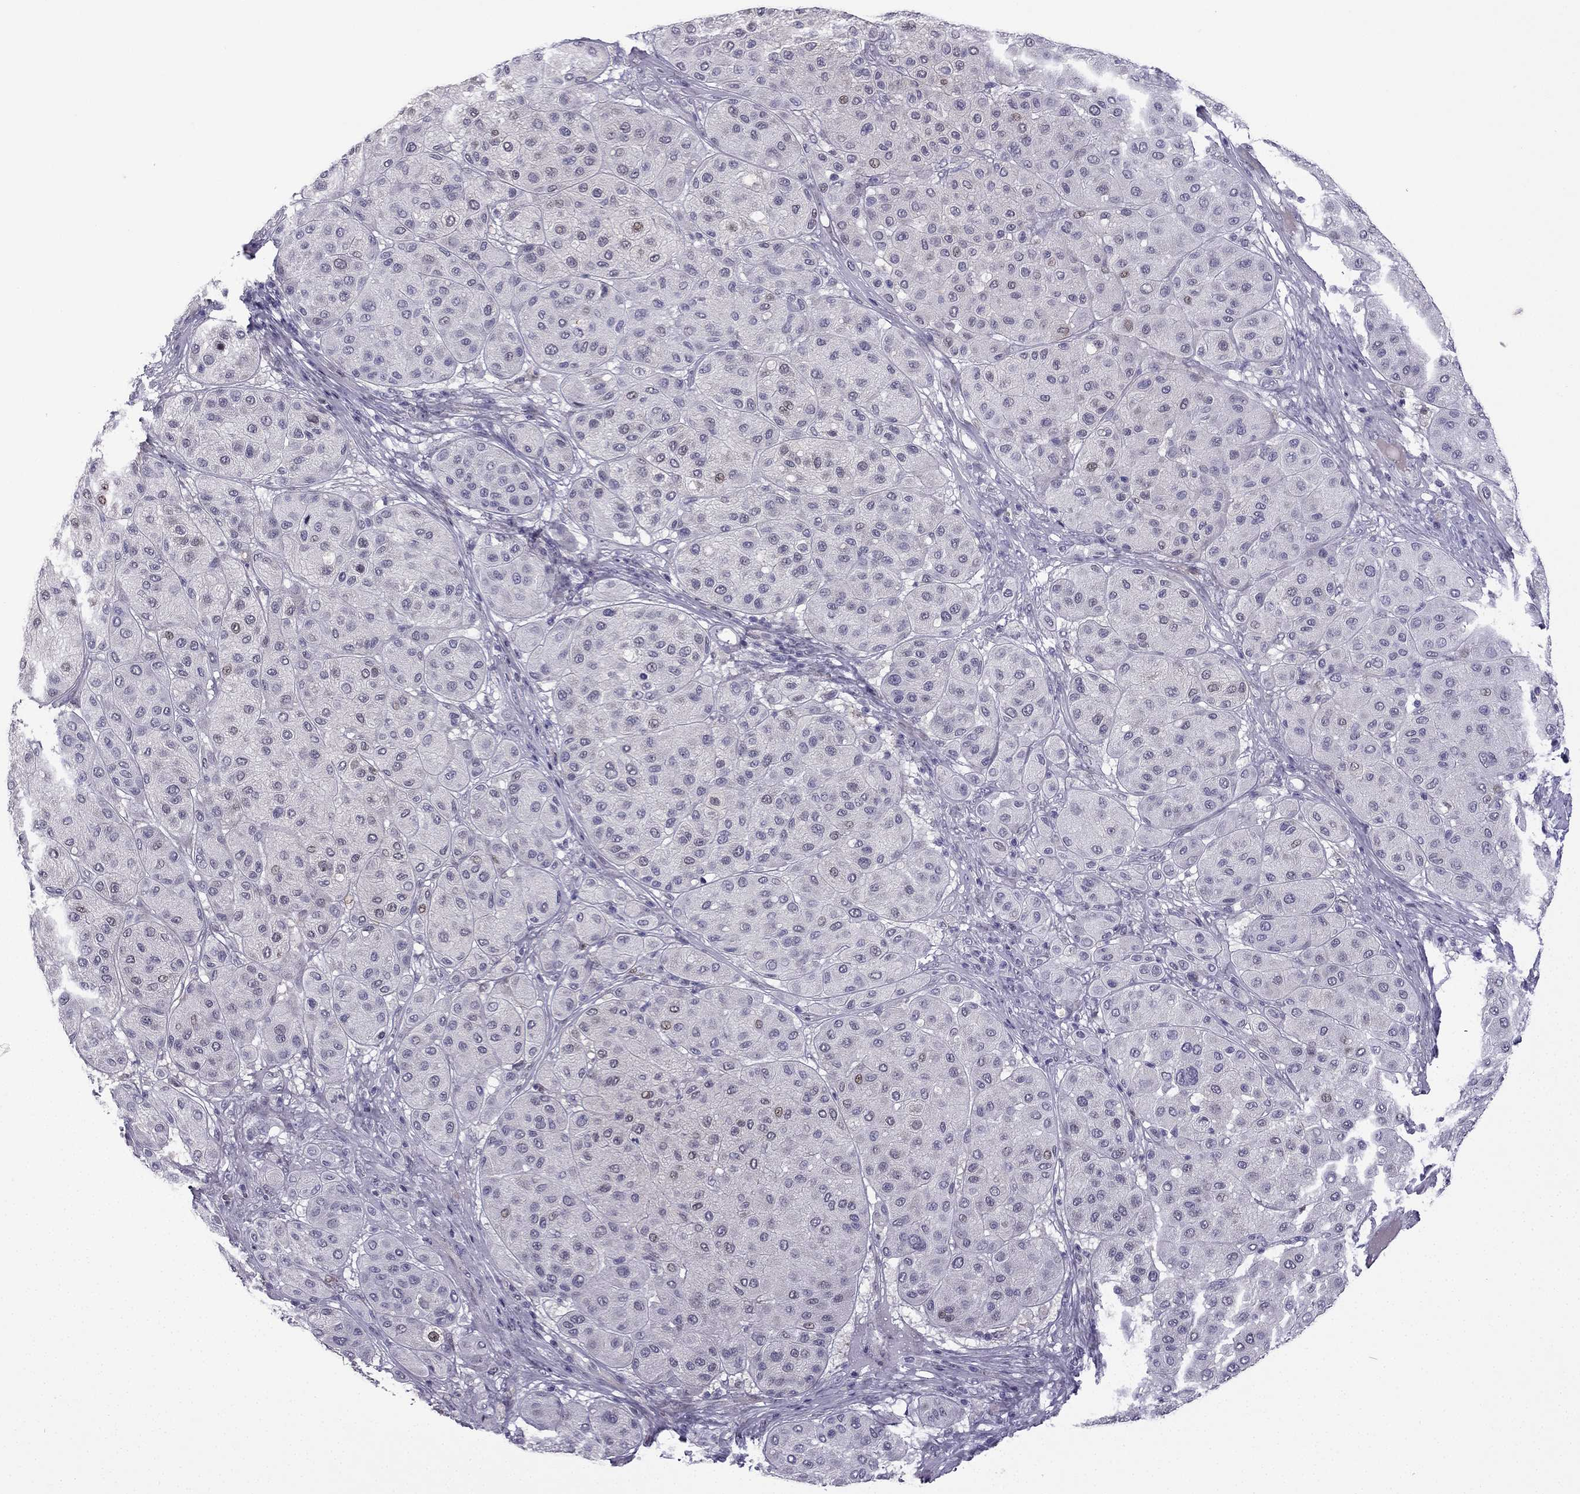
{"staining": {"intensity": "negative", "quantity": "none", "location": "none"}, "tissue": "melanoma", "cell_type": "Tumor cells", "image_type": "cancer", "snomed": [{"axis": "morphology", "description": "Malignant melanoma, Metastatic site"}, {"axis": "topography", "description": "Smooth muscle"}], "caption": "An immunohistochemistry micrograph of melanoma is shown. There is no staining in tumor cells of melanoma.", "gene": "CFAP70", "patient": {"sex": "male", "age": 41}}